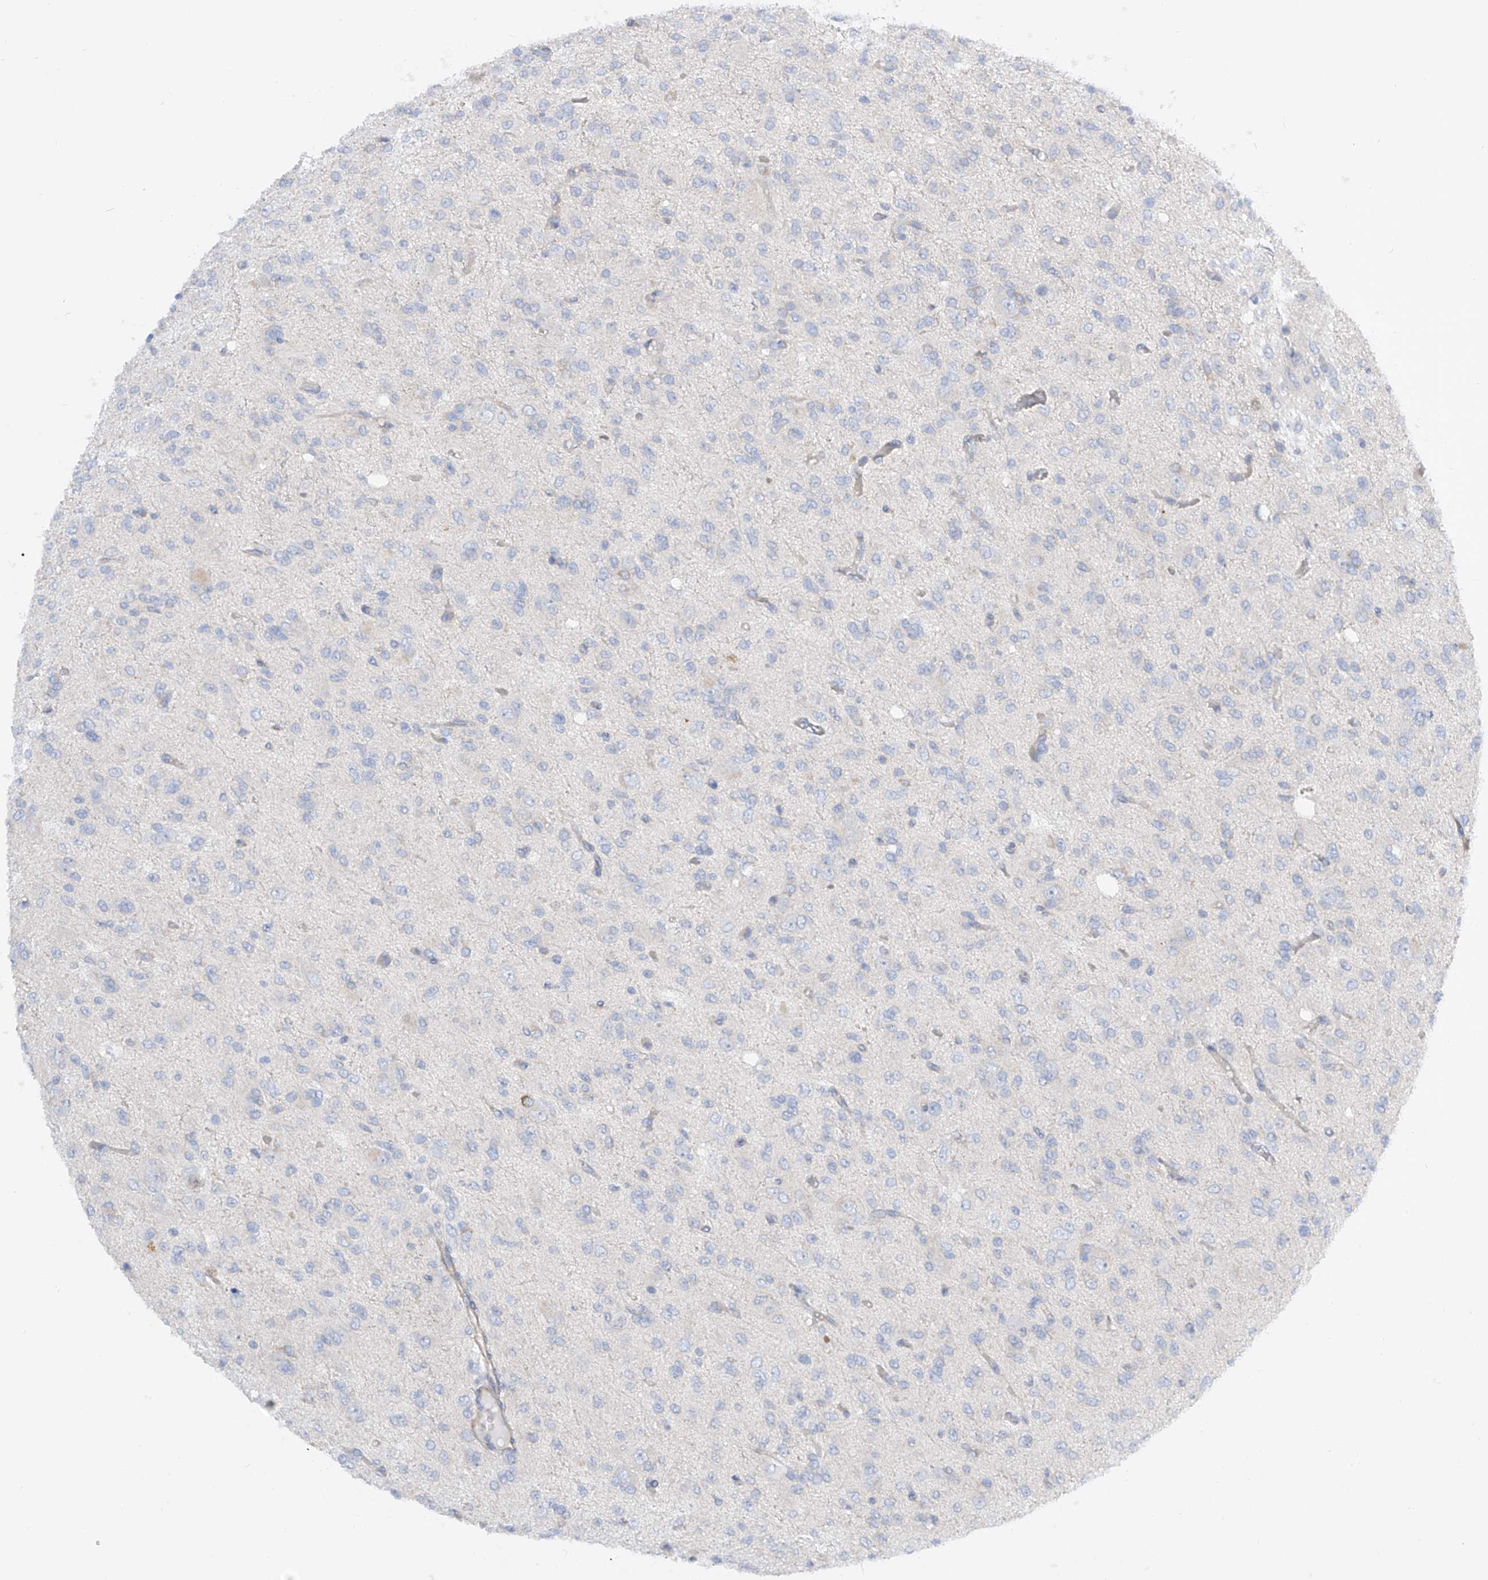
{"staining": {"intensity": "negative", "quantity": "none", "location": "none"}, "tissue": "glioma", "cell_type": "Tumor cells", "image_type": "cancer", "snomed": [{"axis": "morphology", "description": "Glioma, malignant, High grade"}, {"axis": "topography", "description": "Brain"}], "caption": "Immunohistochemistry (IHC) micrograph of human malignant glioma (high-grade) stained for a protein (brown), which demonstrates no staining in tumor cells.", "gene": "LCA5", "patient": {"sex": "female", "age": 59}}